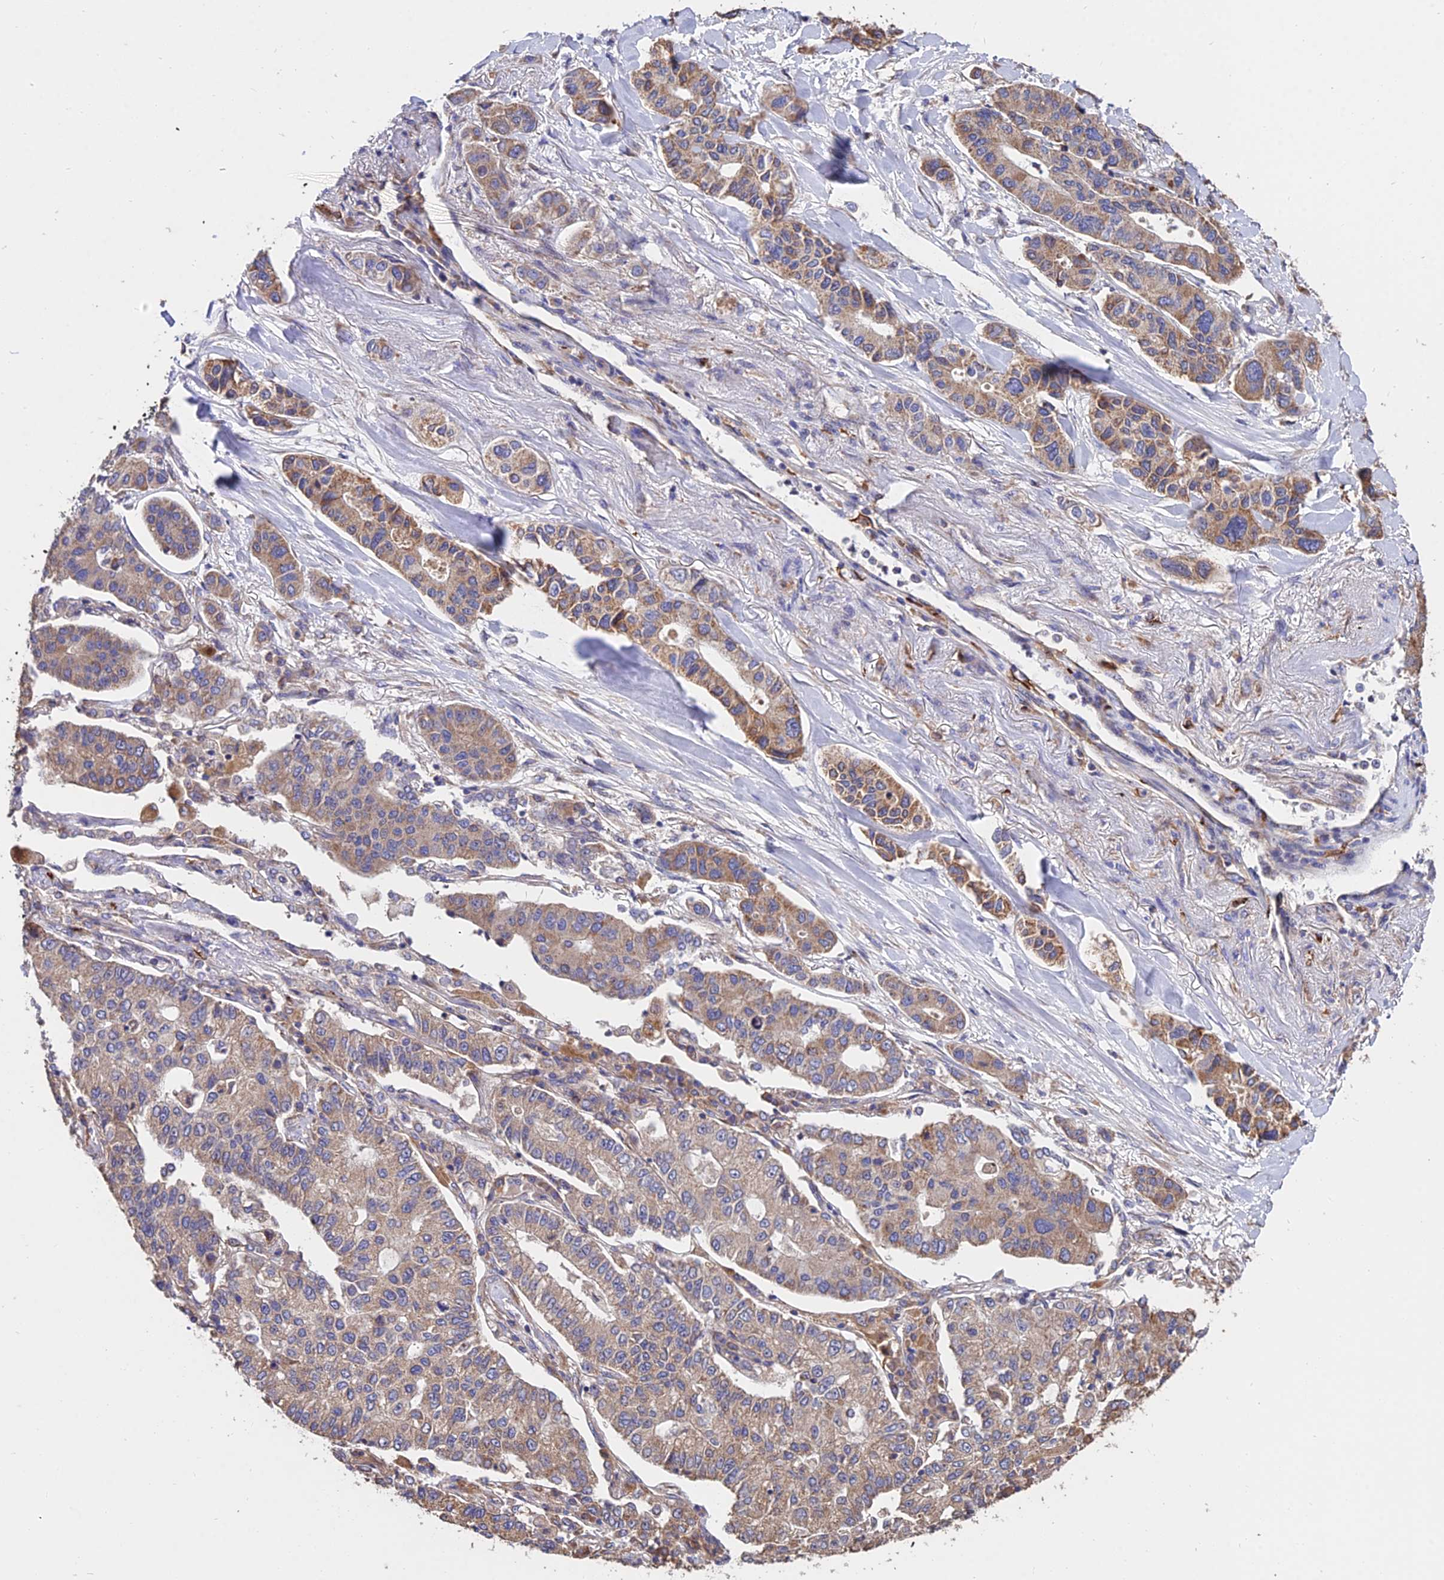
{"staining": {"intensity": "moderate", "quantity": ">75%", "location": "cytoplasmic/membranous"}, "tissue": "lung cancer", "cell_type": "Tumor cells", "image_type": "cancer", "snomed": [{"axis": "morphology", "description": "Adenocarcinoma, NOS"}, {"axis": "topography", "description": "Lung"}], "caption": "IHC image of human lung cancer (adenocarcinoma) stained for a protein (brown), which demonstrates medium levels of moderate cytoplasmic/membranous positivity in approximately >75% of tumor cells.", "gene": "CDC37L1", "patient": {"sex": "male", "age": 49}}